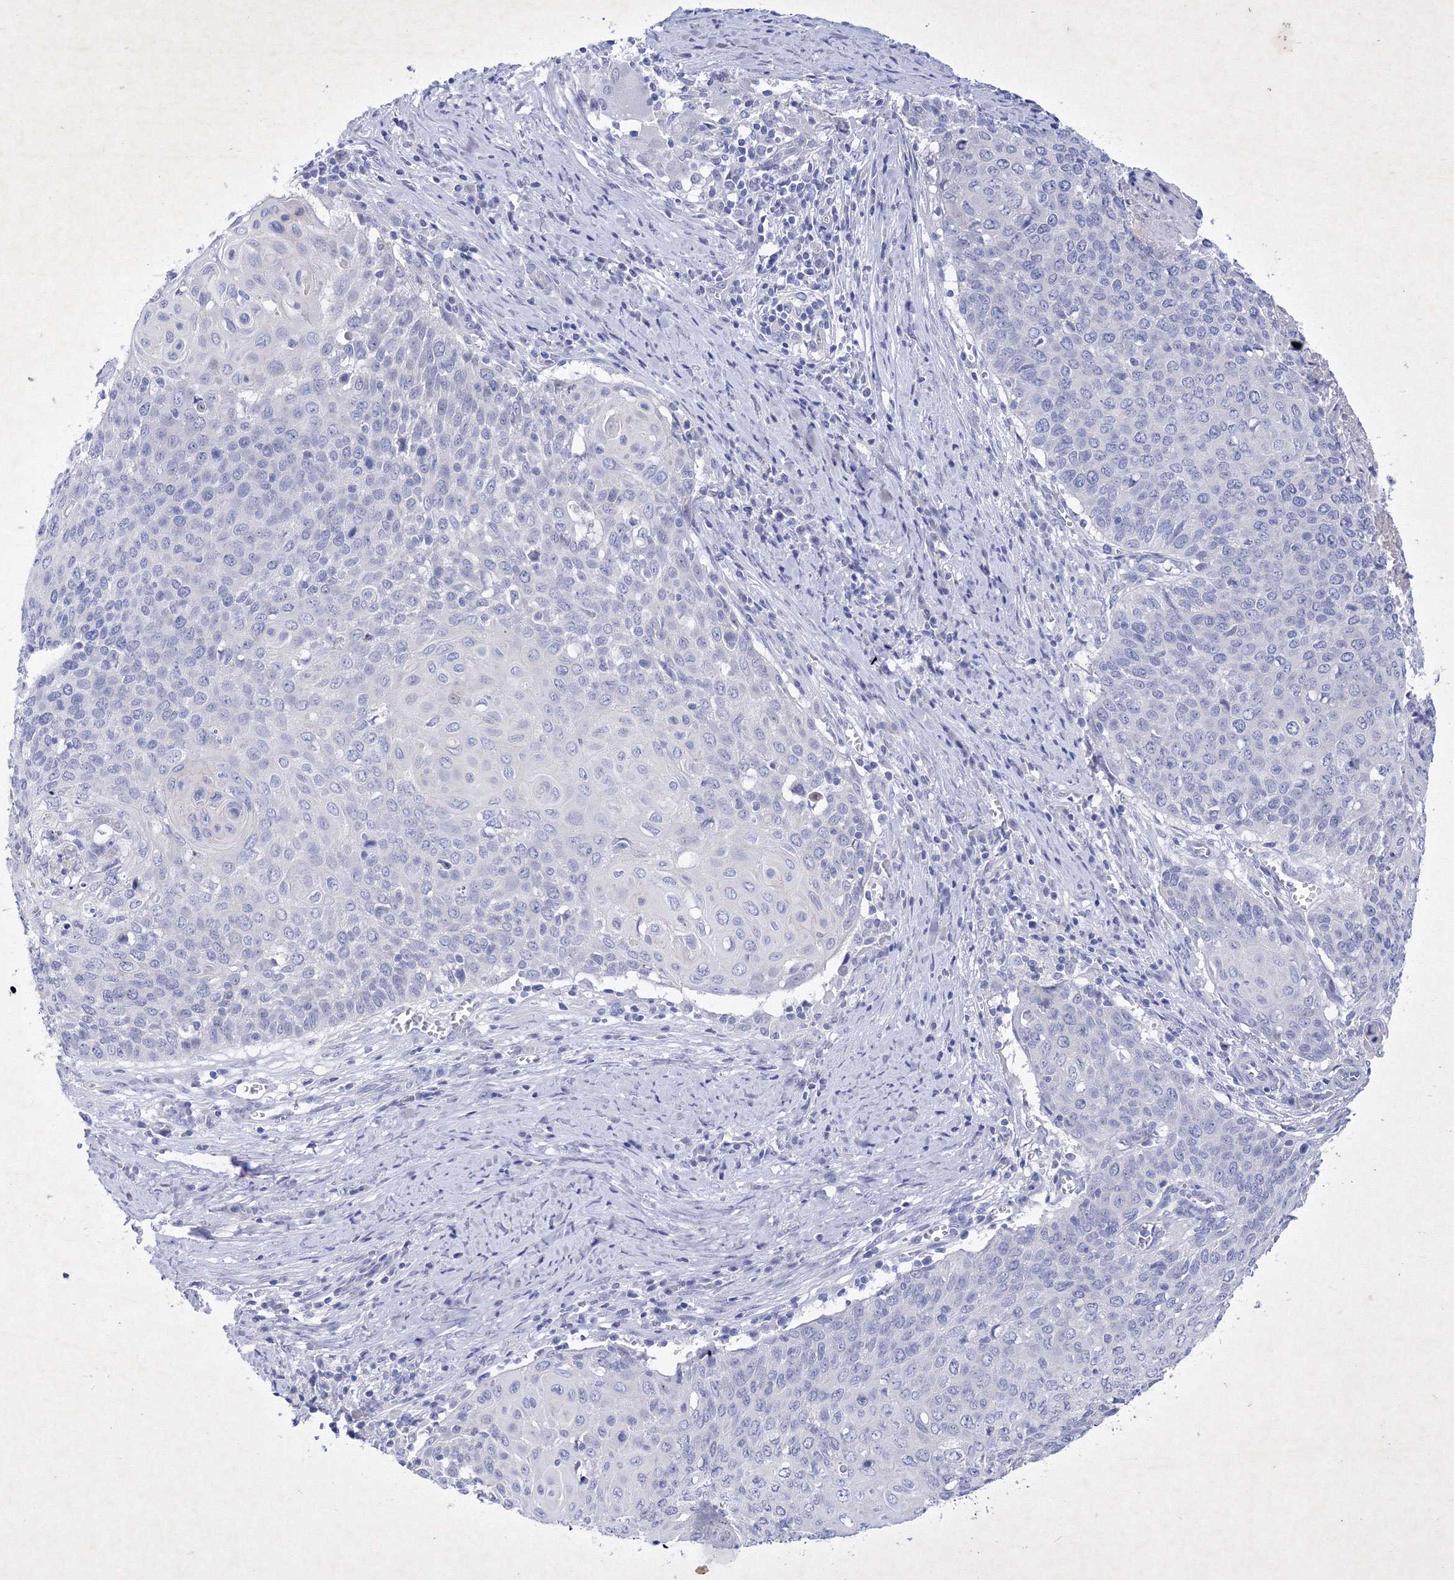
{"staining": {"intensity": "negative", "quantity": "none", "location": "none"}, "tissue": "cervical cancer", "cell_type": "Tumor cells", "image_type": "cancer", "snomed": [{"axis": "morphology", "description": "Squamous cell carcinoma, NOS"}, {"axis": "topography", "description": "Cervix"}], "caption": "Immunohistochemistry (IHC) micrograph of squamous cell carcinoma (cervical) stained for a protein (brown), which exhibits no staining in tumor cells.", "gene": "GPN1", "patient": {"sex": "female", "age": 39}}